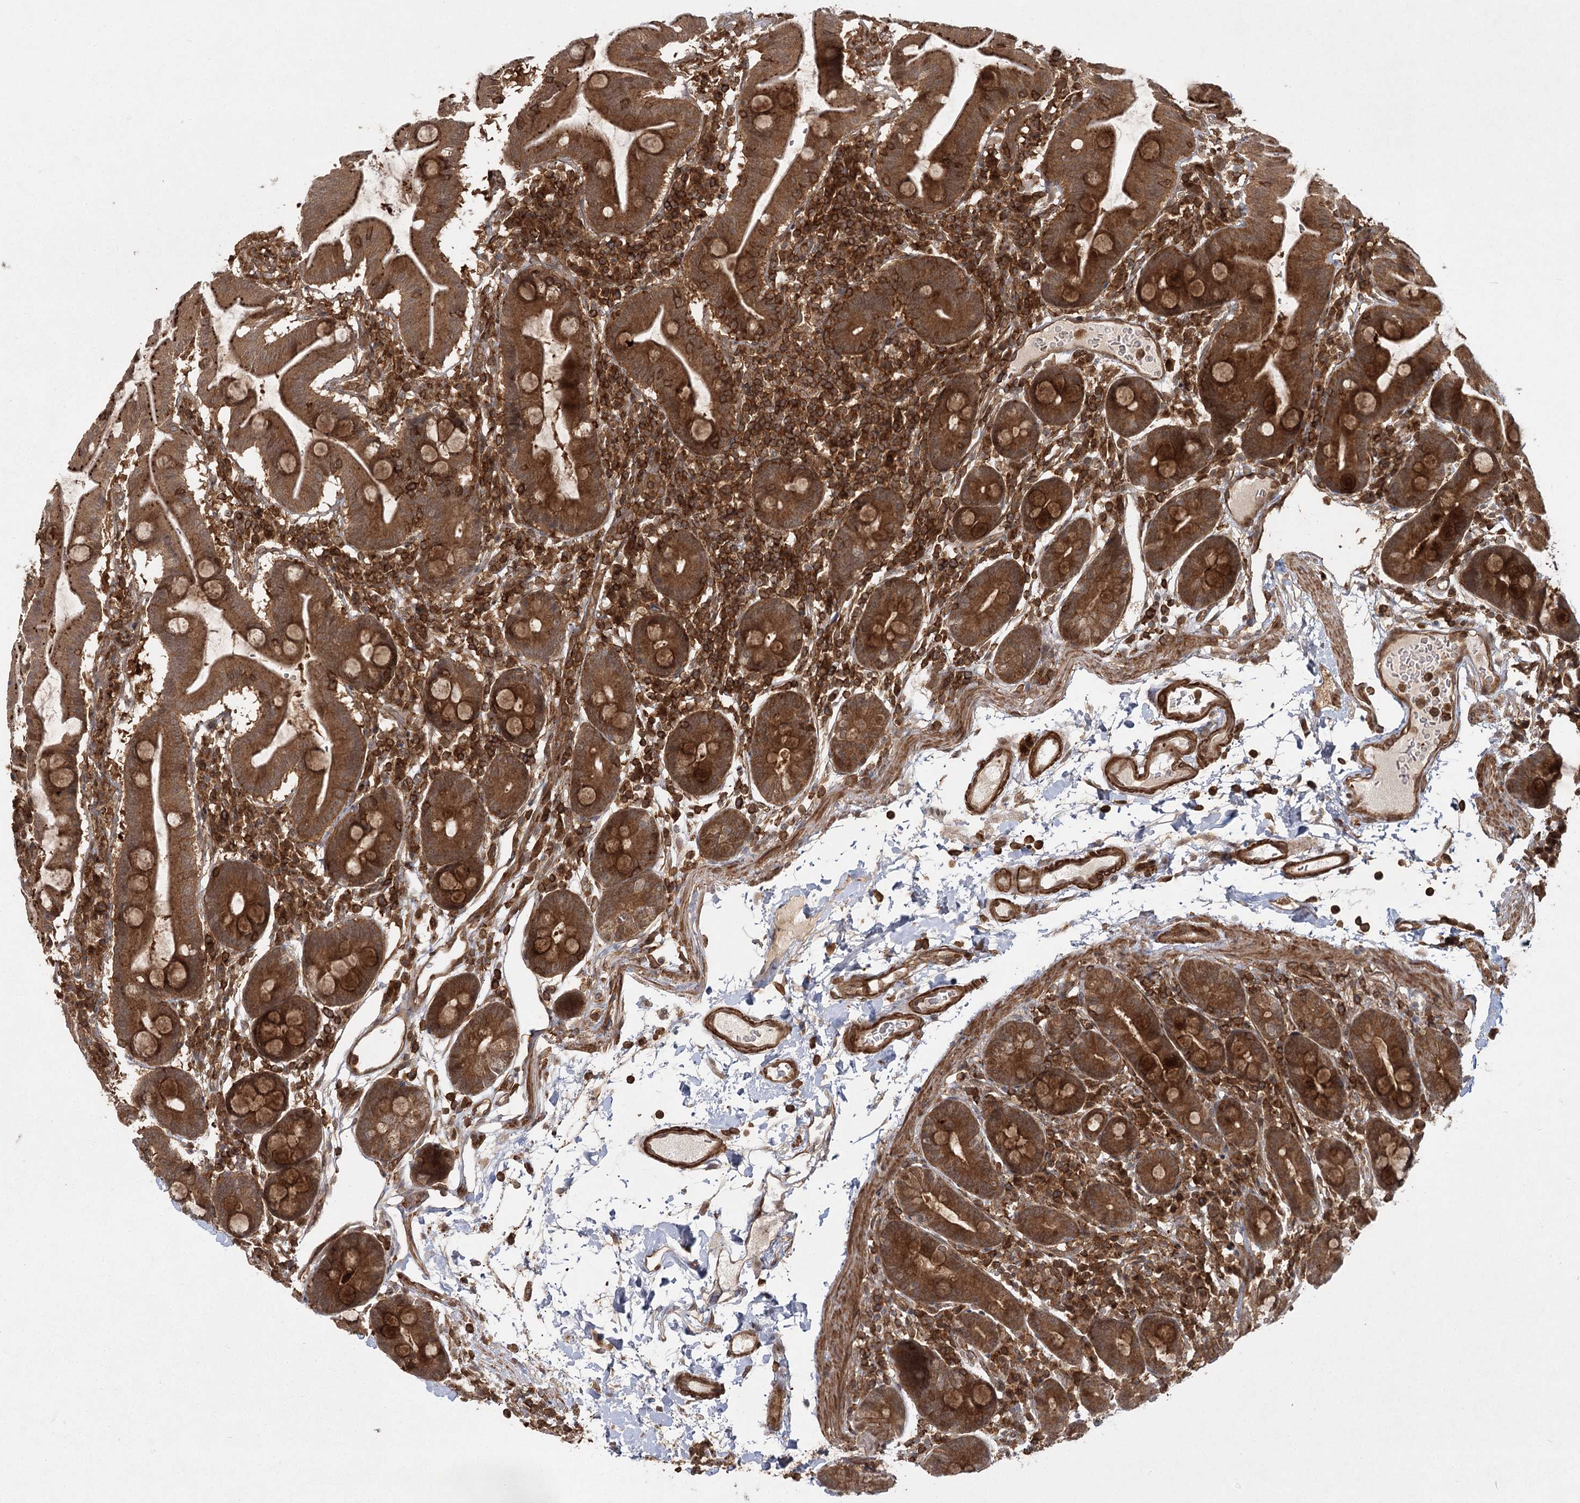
{"staining": {"intensity": "strong", "quantity": ">75%", "location": "cytoplasmic/membranous"}, "tissue": "duodenum", "cell_type": "Glandular cells", "image_type": "normal", "snomed": [{"axis": "morphology", "description": "Normal tissue, NOS"}, {"axis": "morphology", "description": "Adenocarcinoma, NOS"}, {"axis": "topography", "description": "Pancreas"}, {"axis": "topography", "description": "Duodenum"}], "caption": "Immunohistochemistry staining of benign duodenum, which demonstrates high levels of strong cytoplasmic/membranous expression in about >75% of glandular cells indicating strong cytoplasmic/membranous protein positivity. The staining was performed using DAB (brown) for protein detection and nuclei were counterstained in hematoxylin (blue).", "gene": "MDFIC", "patient": {"sex": "male", "age": 50}}